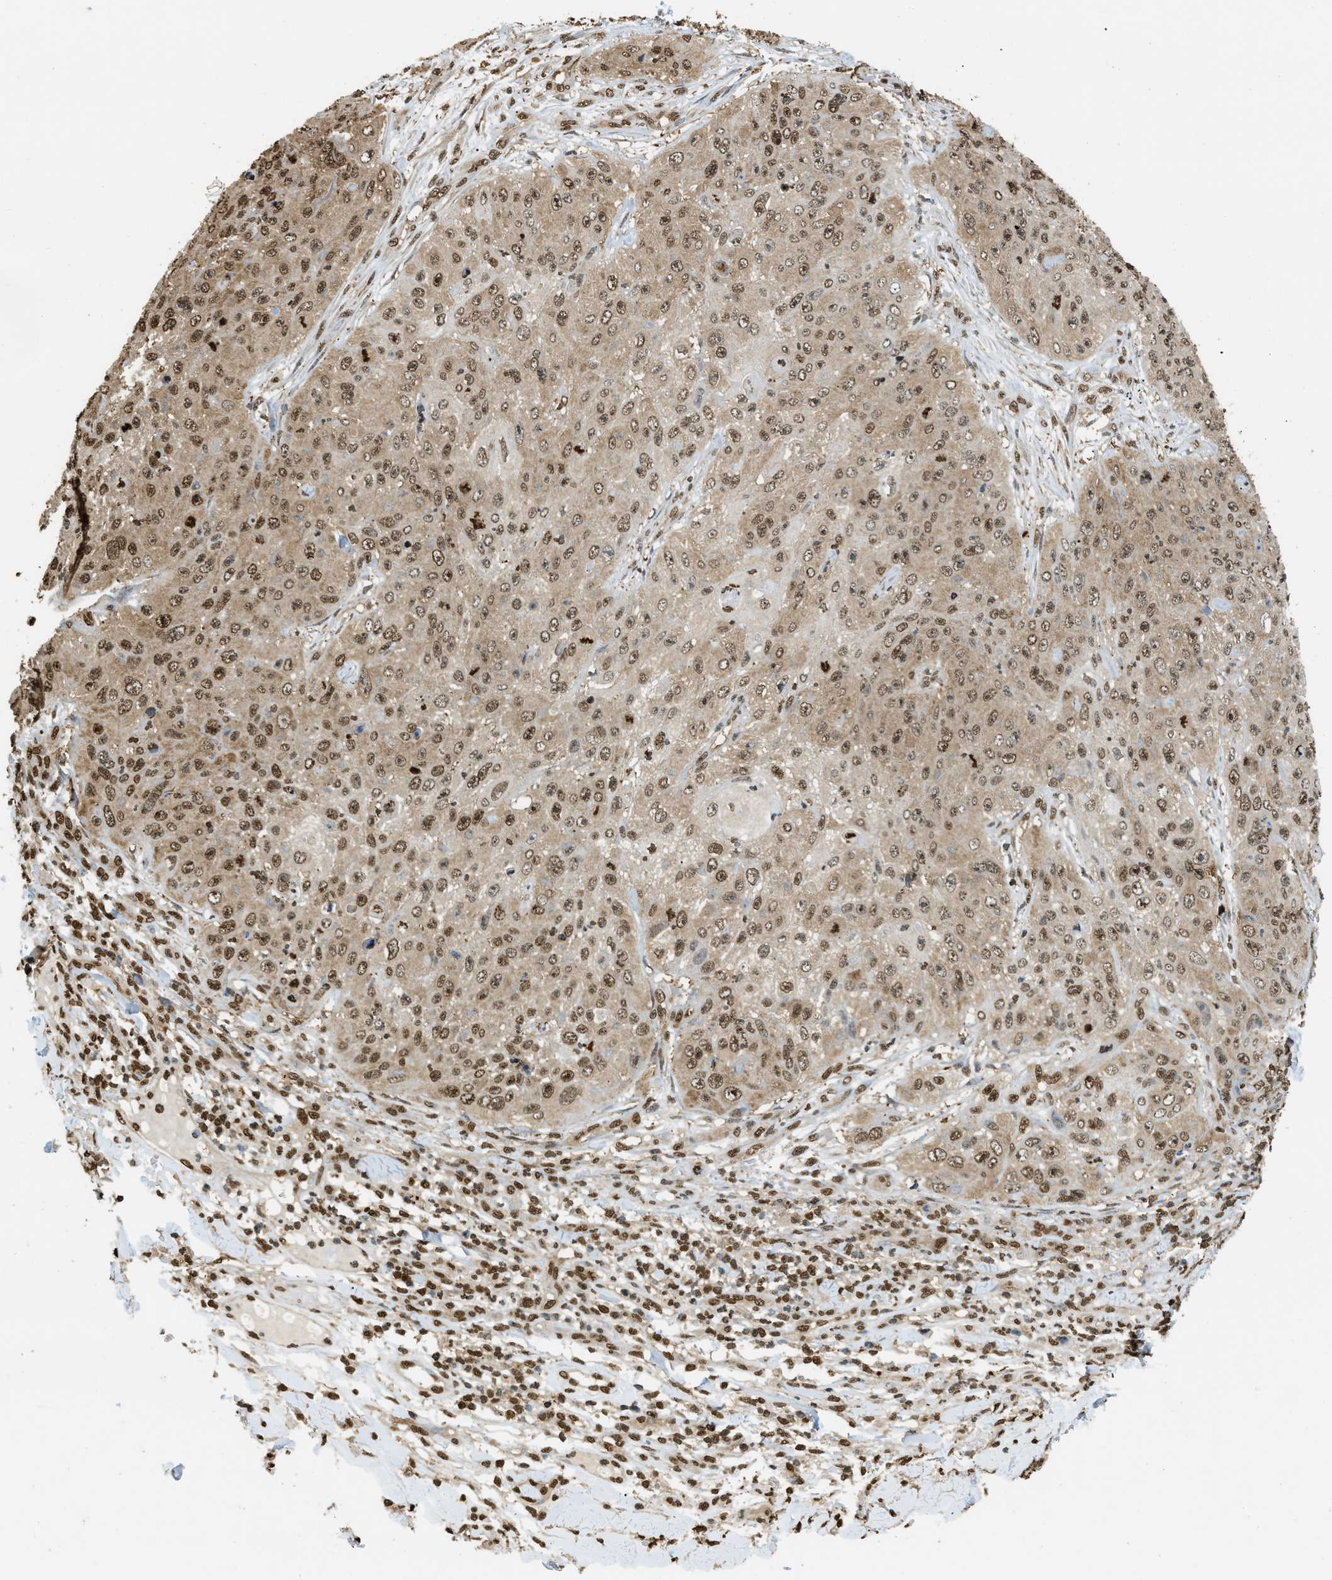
{"staining": {"intensity": "moderate", "quantity": ">75%", "location": "cytoplasmic/membranous,nuclear"}, "tissue": "skin cancer", "cell_type": "Tumor cells", "image_type": "cancer", "snomed": [{"axis": "morphology", "description": "Squamous cell carcinoma, NOS"}, {"axis": "topography", "description": "Skin"}], "caption": "The micrograph shows a brown stain indicating the presence of a protein in the cytoplasmic/membranous and nuclear of tumor cells in squamous cell carcinoma (skin).", "gene": "NR5A2", "patient": {"sex": "female", "age": 80}}